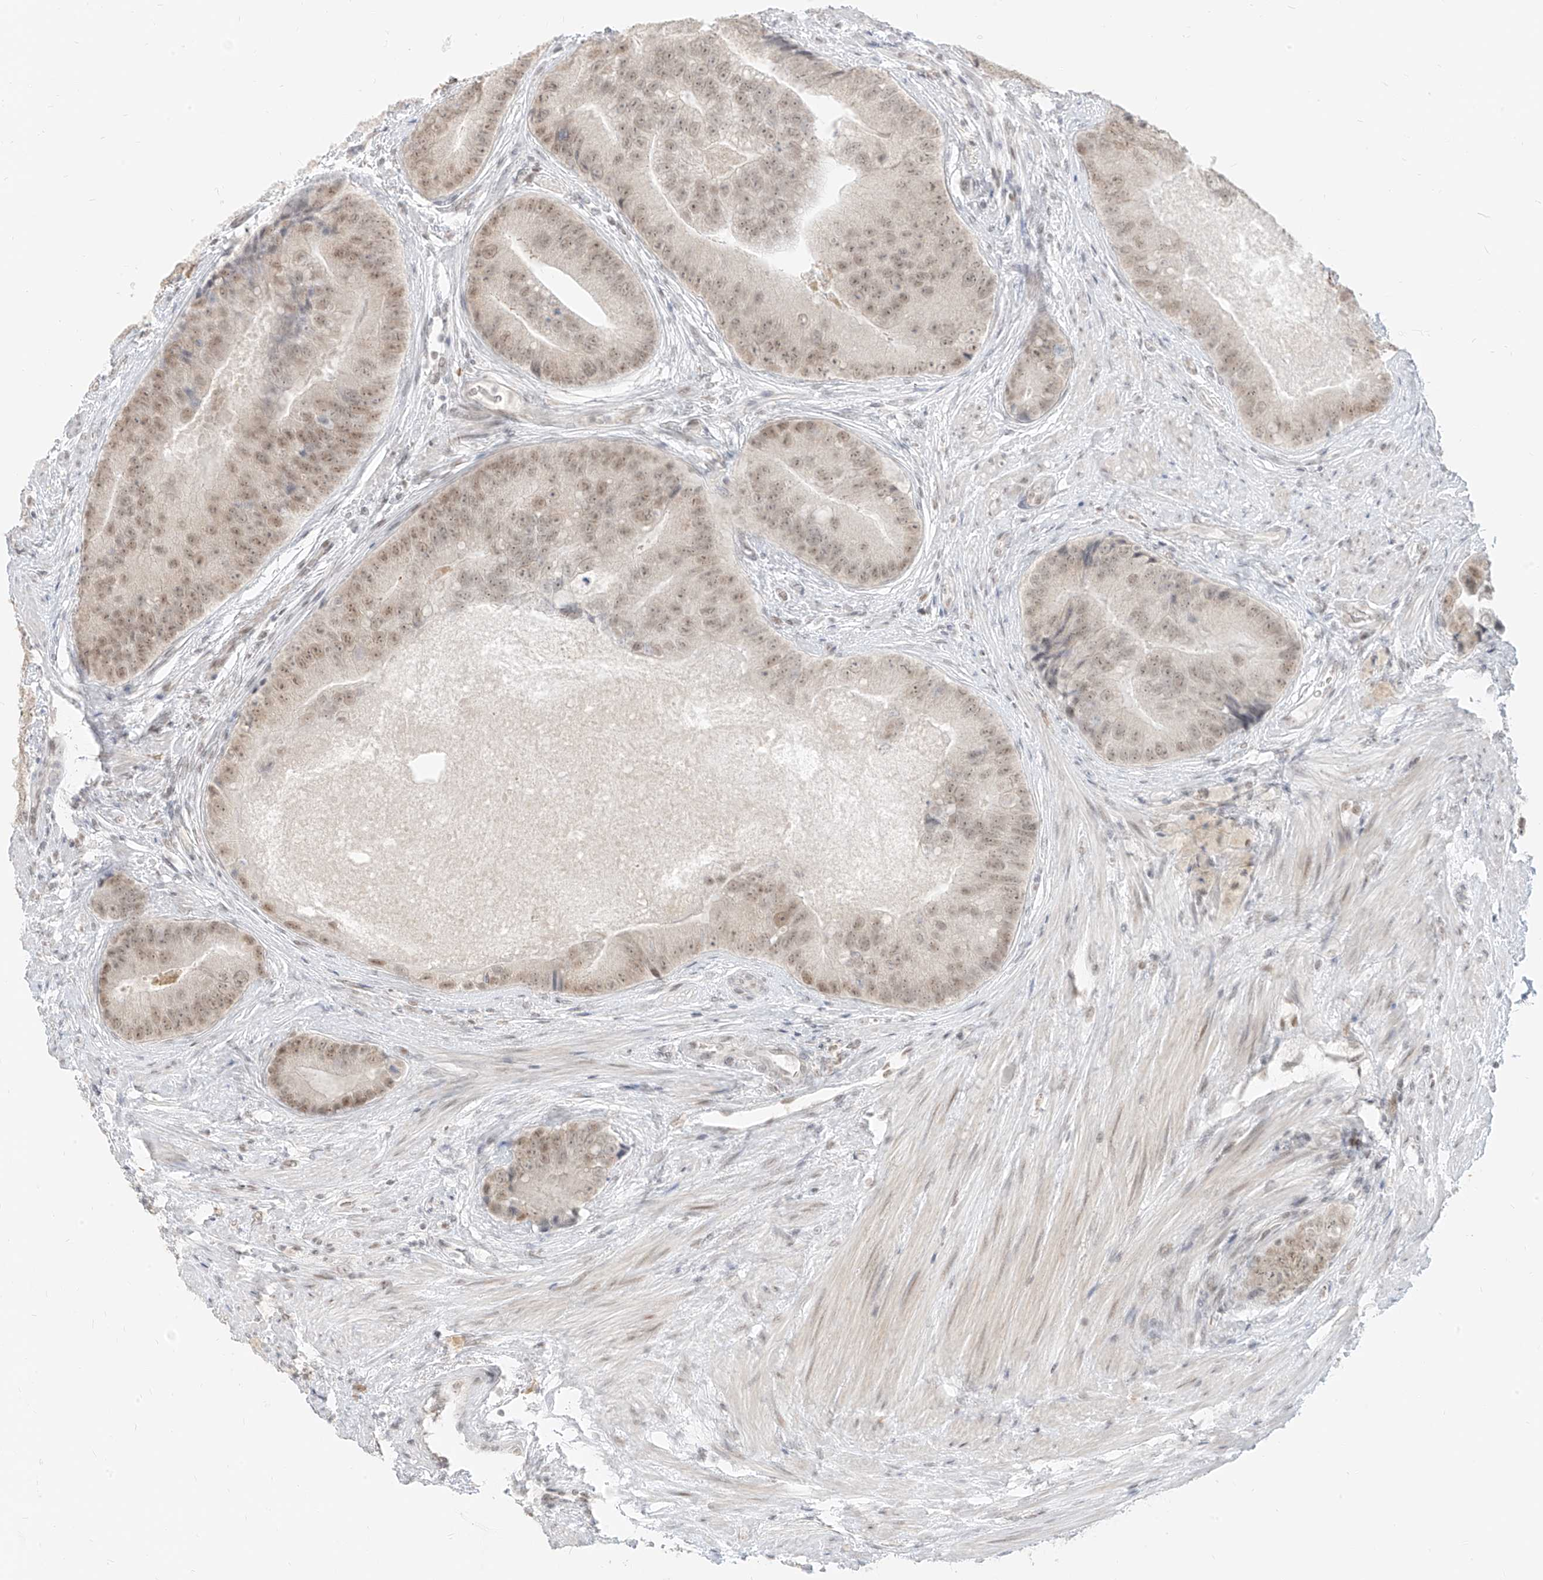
{"staining": {"intensity": "moderate", "quantity": ">75%", "location": "nuclear"}, "tissue": "prostate cancer", "cell_type": "Tumor cells", "image_type": "cancer", "snomed": [{"axis": "morphology", "description": "Adenocarcinoma, High grade"}, {"axis": "topography", "description": "Prostate"}], "caption": "Immunohistochemical staining of human prostate cancer displays medium levels of moderate nuclear protein expression in about >75% of tumor cells. (Stains: DAB (3,3'-diaminobenzidine) in brown, nuclei in blue, Microscopy: brightfield microscopy at high magnification).", "gene": "SUPT5H", "patient": {"sex": "male", "age": 70}}